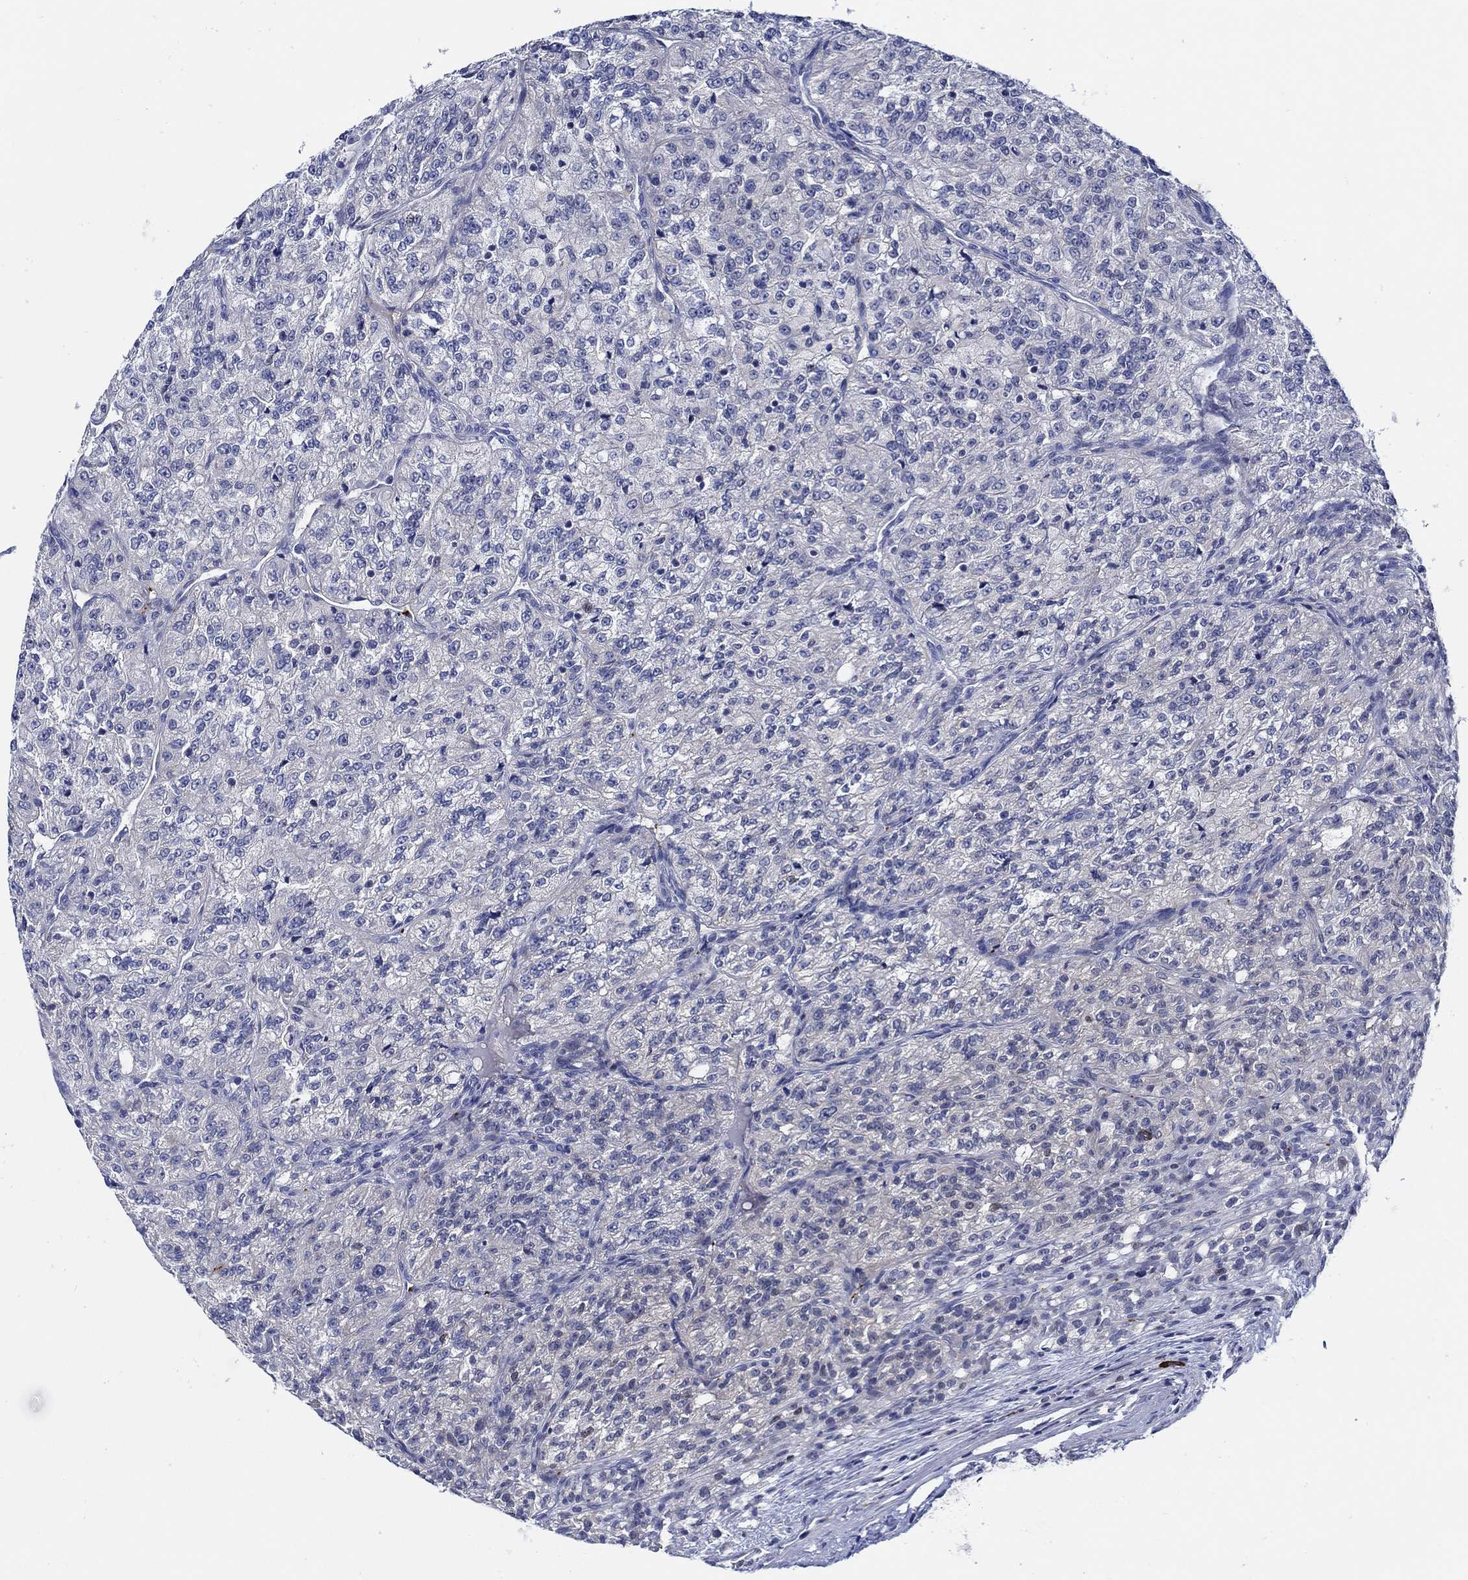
{"staining": {"intensity": "negative", "quantity": "none", "location": "none"}, "tissue": "renal cancer", "cell_type": "Tumor cells", "image_type": "cancer", "snomed": [{"axis": "morphology", "description": "Adenocarcinoma, NOS"}, {"axis": "topography", "description": "Kidney"}], "caption": "Immunohistochemical staining of human adenocarcinoma (renal) exhibits no significant expression in tumor cells.", "gene": "ALOX12", "patient": {"sex": "female", "age": 63}}